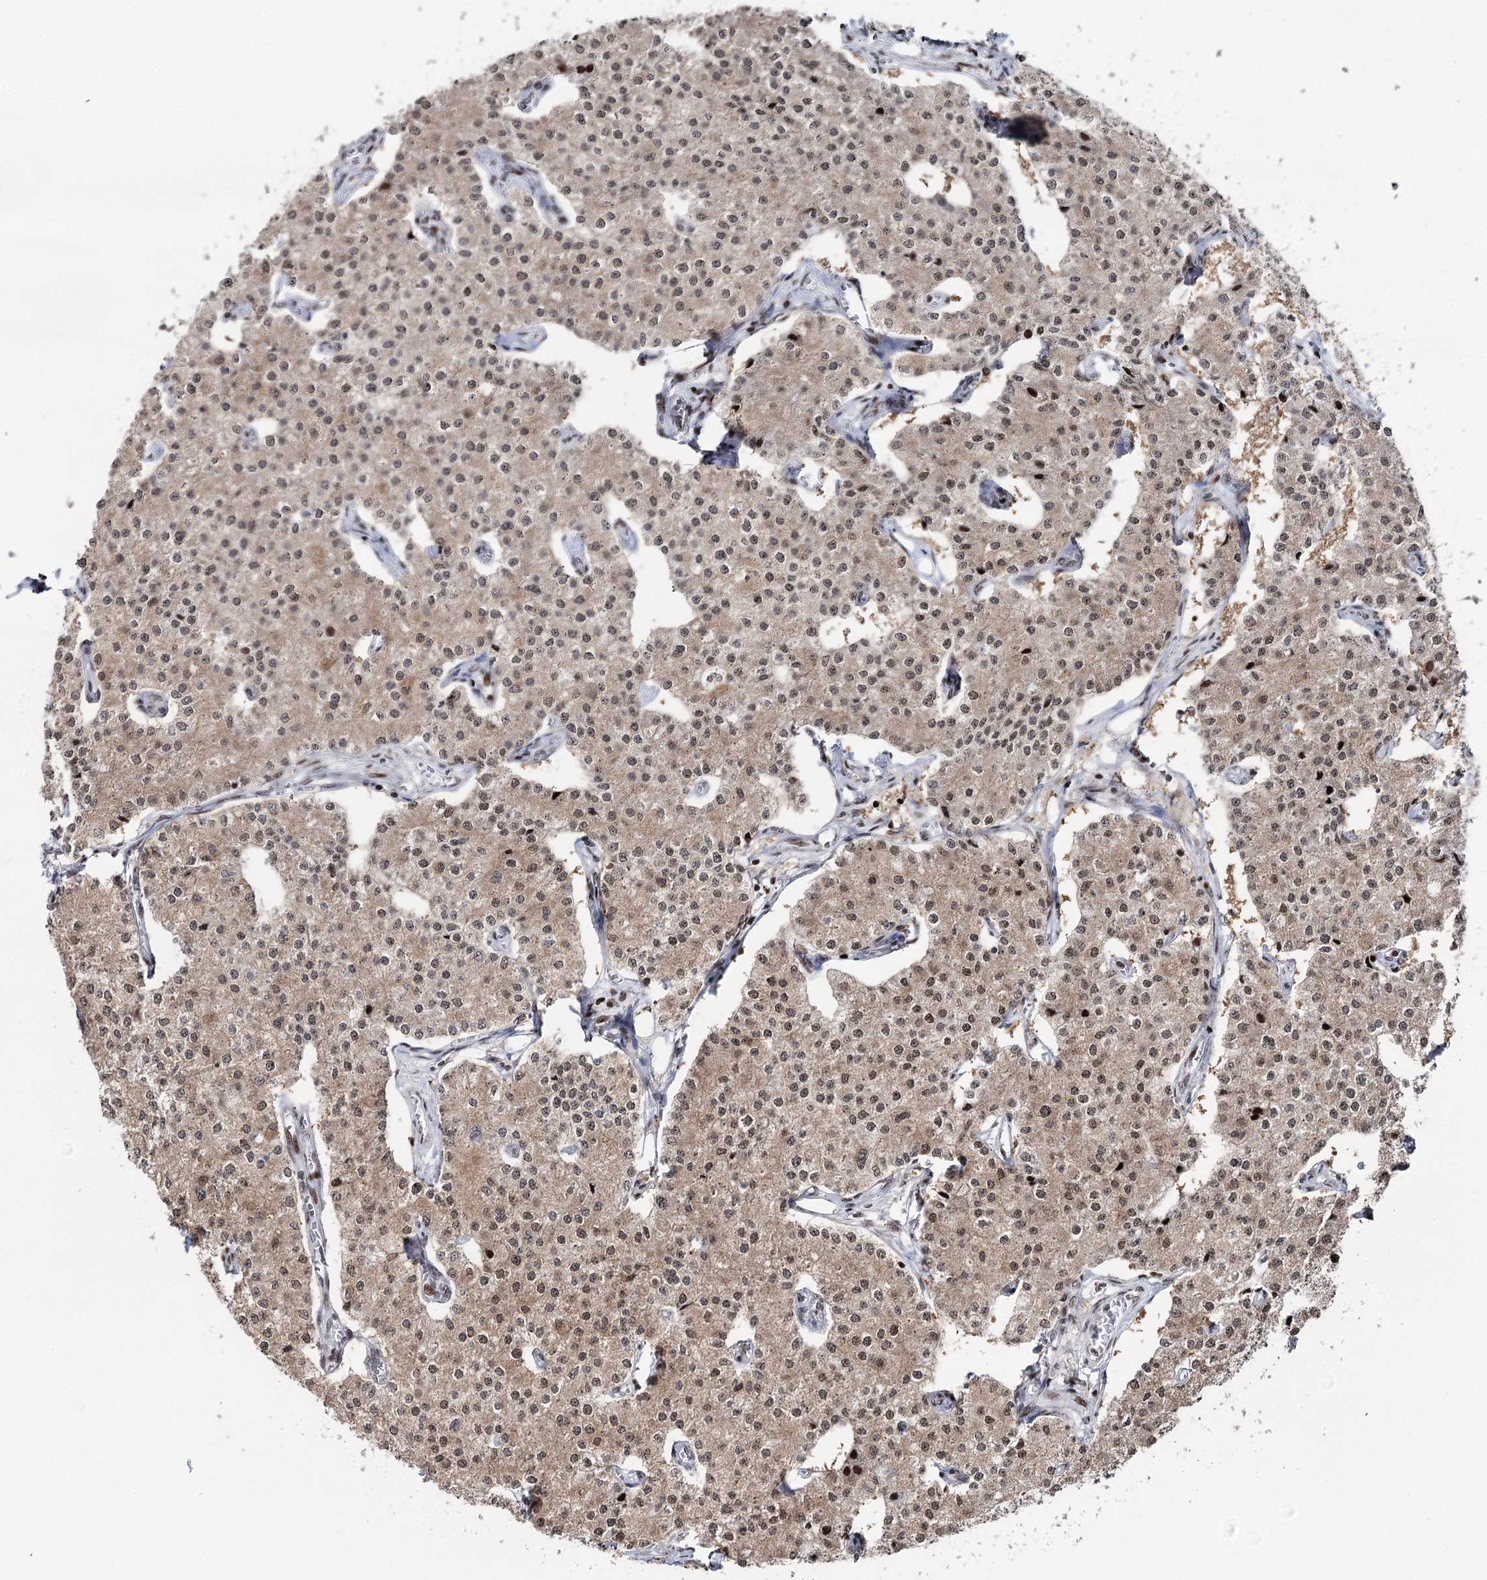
{"staining": {"intensity": "moderate", "quantity": ">75%", "location": "cytoplasmic/membranous,nuclear"}, "tissue": "carcinoid", "cell_type": "Tumor cells", "image_type": "cancer", "snomed": [{"axis": "morphology", "description": "Carcinoid, malignant, NOS"}, {"axis": "topography", "description": "Colon"}], "caption": "Brown immunohistochemical staining in carcinoid (malignant) displays moderate cytoplasmic/membranous and nuclear staining in about >75% of tumor cells. (DAB IHC, brown staining for protein, blue staining for nuclei).", "gene": "PTGR1", "patient": {"sex": "female", "age": 52}}